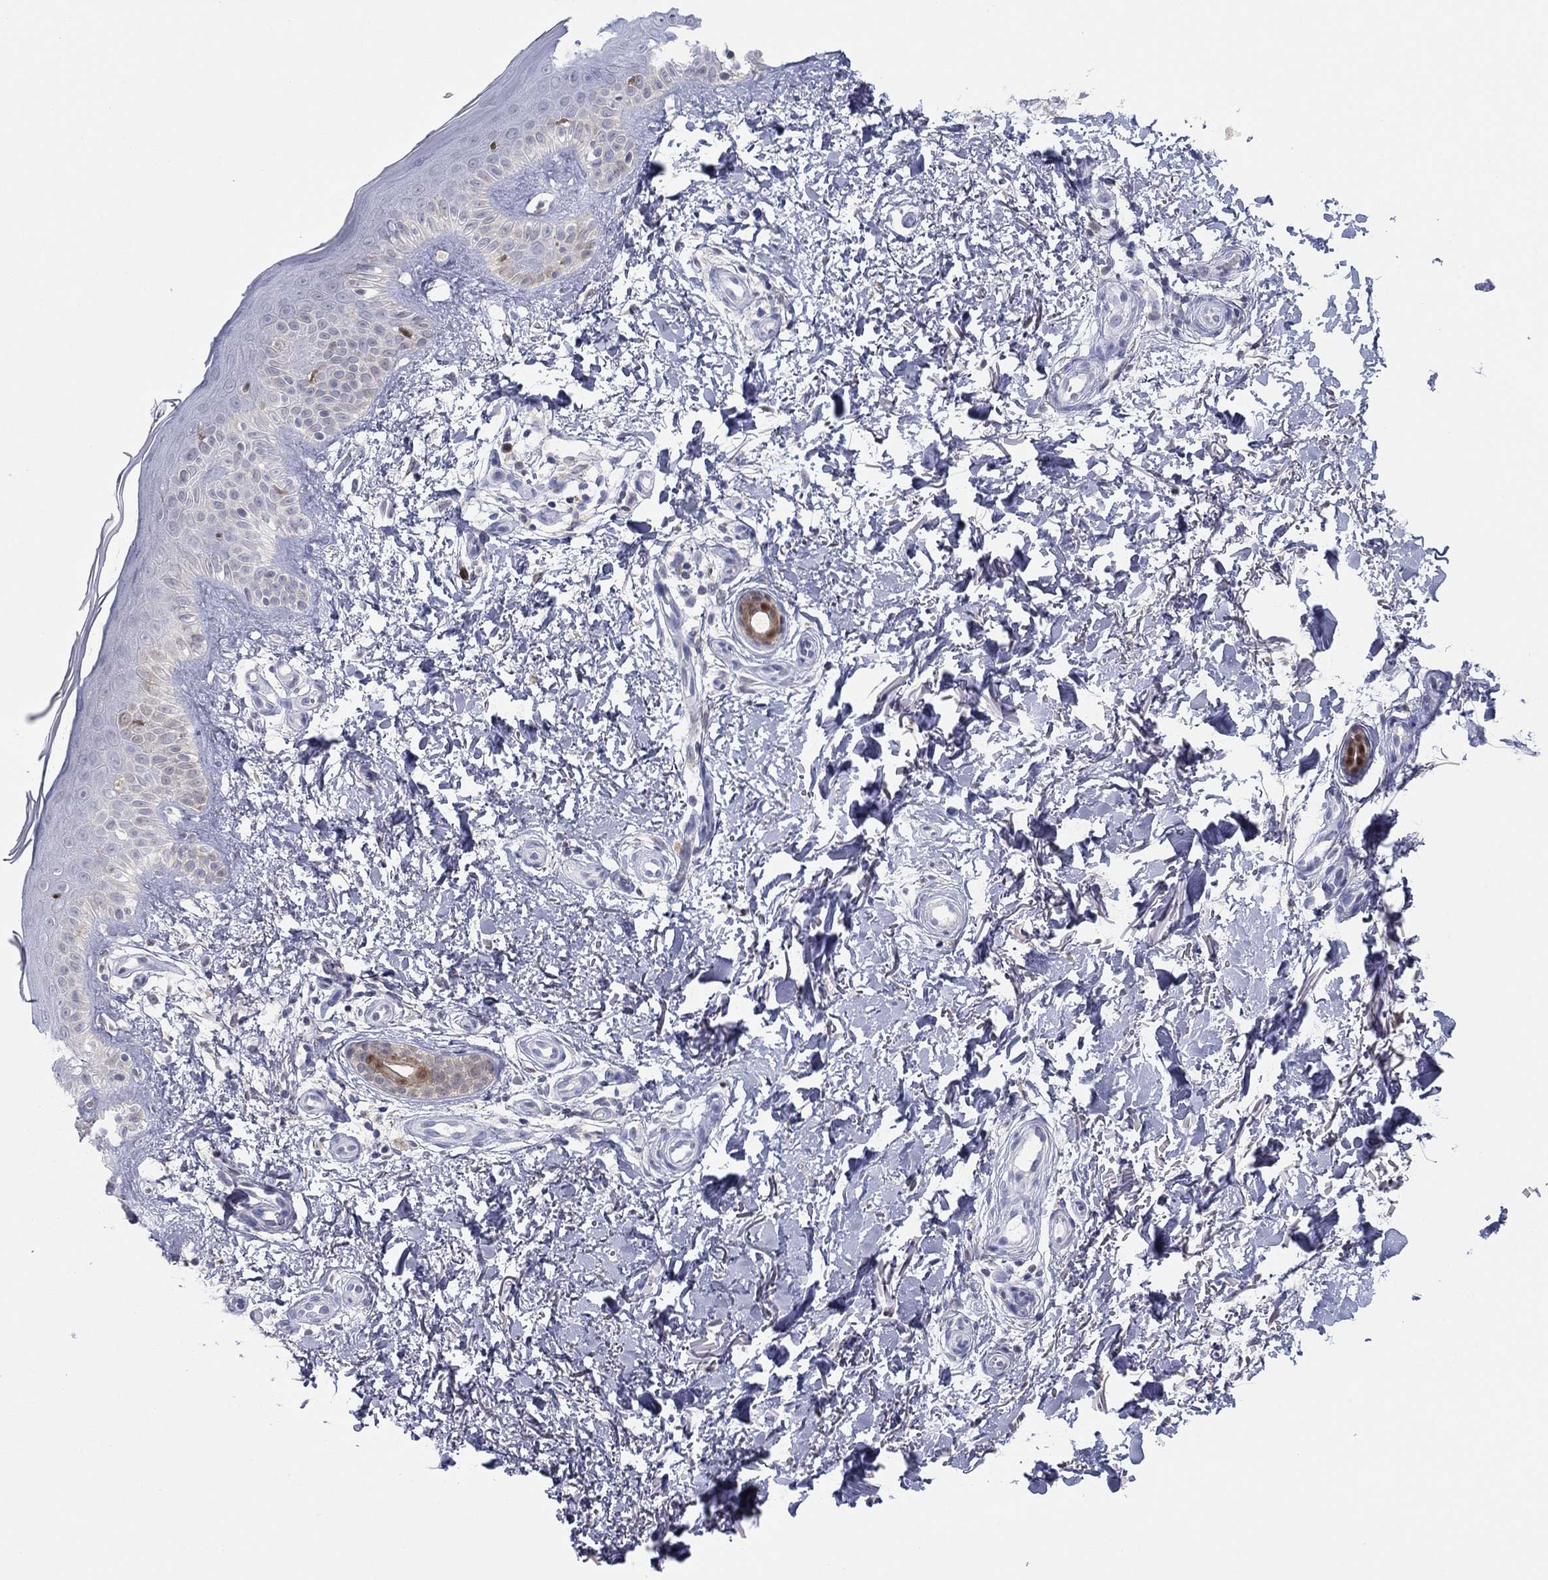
{"staining": {"intensity": "weak", "quantity": "25%-75%", "location": "cytoplasmic/membranous"}, "tissue": "skin", "cell_type": "Fibroblasts", "image_type": "normal", "snomed": [{"axis": "morphology", "description": "Normal tissue, NOS"}, {"axis": "morphology", "description": "Inflammation, NOS"}, {"axis": "morphology", "description": "Fibrosis, NOS"}, {"axis": "topography", "description": "Skin"}], "caption": "A low amount of weak cytoplasmic/membranous expression is appreciated in about 25%-75% of fibroblasts in unremarkable skin.", "gene": "PDXK", "patient": {"sex": "male", "age": 71}}